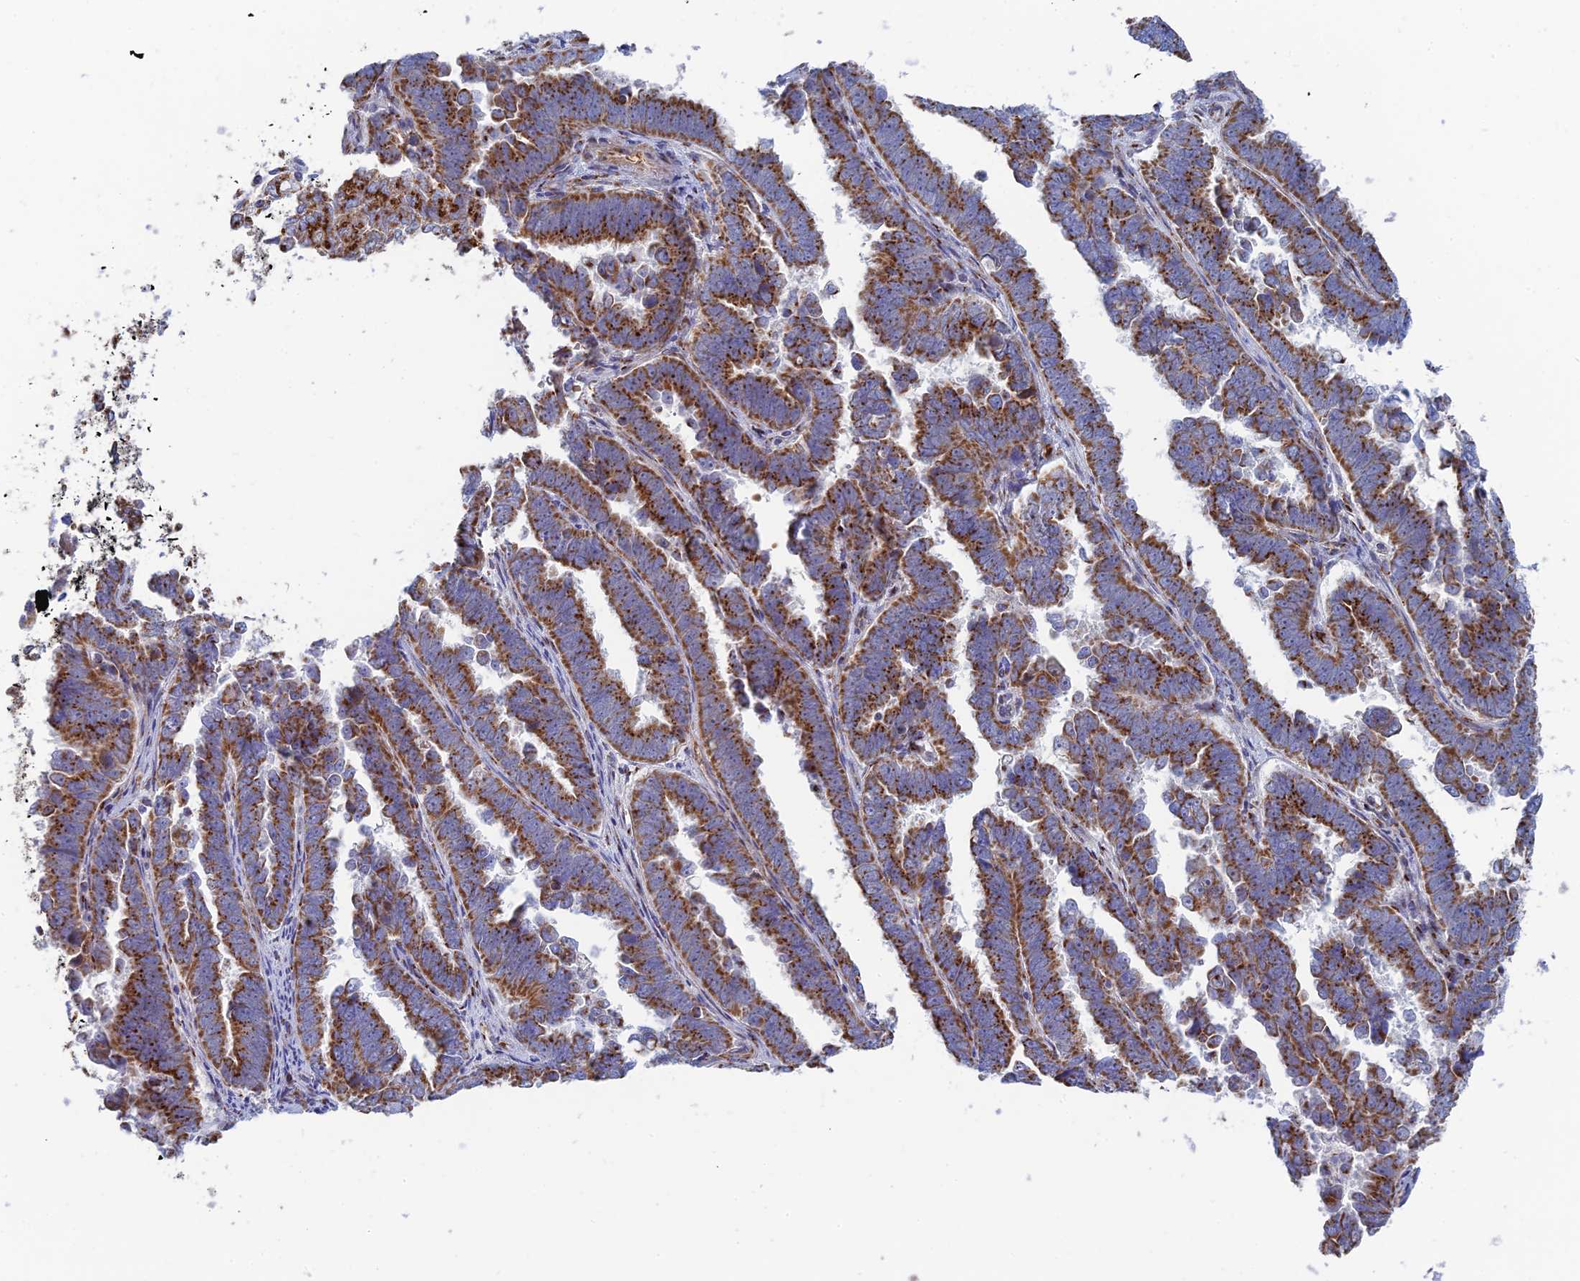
{"staining": {"intensity": "strong", "quantity": ">75%", "location": "cytoplasmic/membranous"}, "tissue": "endometrial cancer", "cell_type": "Tumor cells", "image_type": "cancer", "snomed": [{"axis": "morphology", "description": "Adenocarcinoma, NOS"}, {"axis": "topography", "description": "Endometrium"}], "caption": "Immunohistochemical staining of human endometrial cancer displays high levels of strong cytoplasmic/membranous positivity in approximately >75% of tumor cells.", "gene": "HS2ST1", "patient": {"sex": "female", "age": 75}}